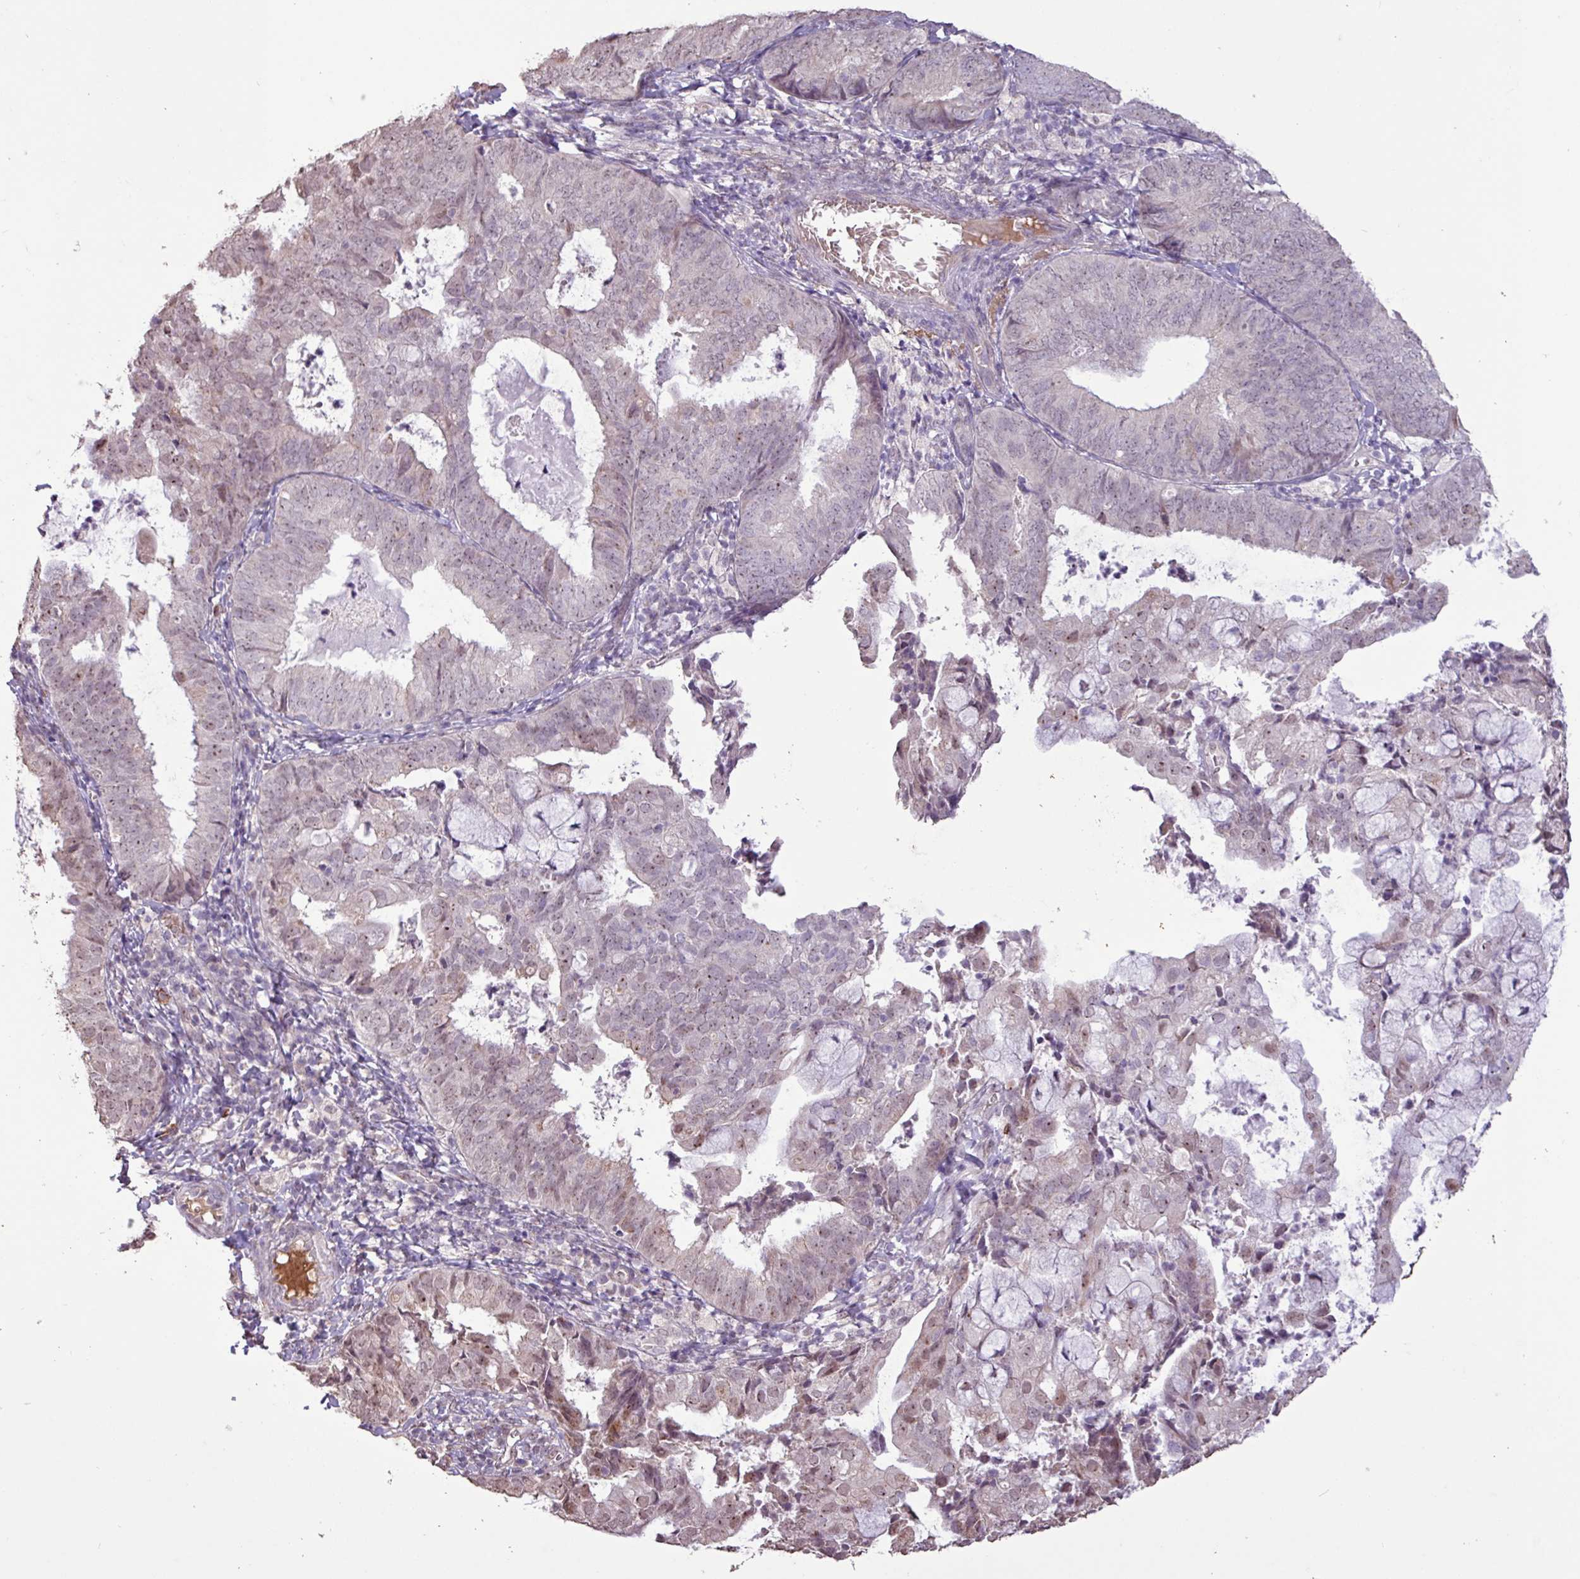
{"staining": {"intensity": "weak", "quantity": "25%-75%", "location": "nuclear"}, "tissue": "endometrial cancer", "cell_type": "Tumor cells", "image_type": "cancer", "snomed": [{"axis": "morphology", "description": "Adenocarcinoma, NOS"}, {"axis": "topography", "description": "Endometrium"}], "caption": "Endometrial cancer (adenocarcinoma) tissue reveals weak nuclear staining in approximately 25%-75% of tumor cells", "gene": "L3MBTL3", "patient": {"sex": "female", "age": 80}}